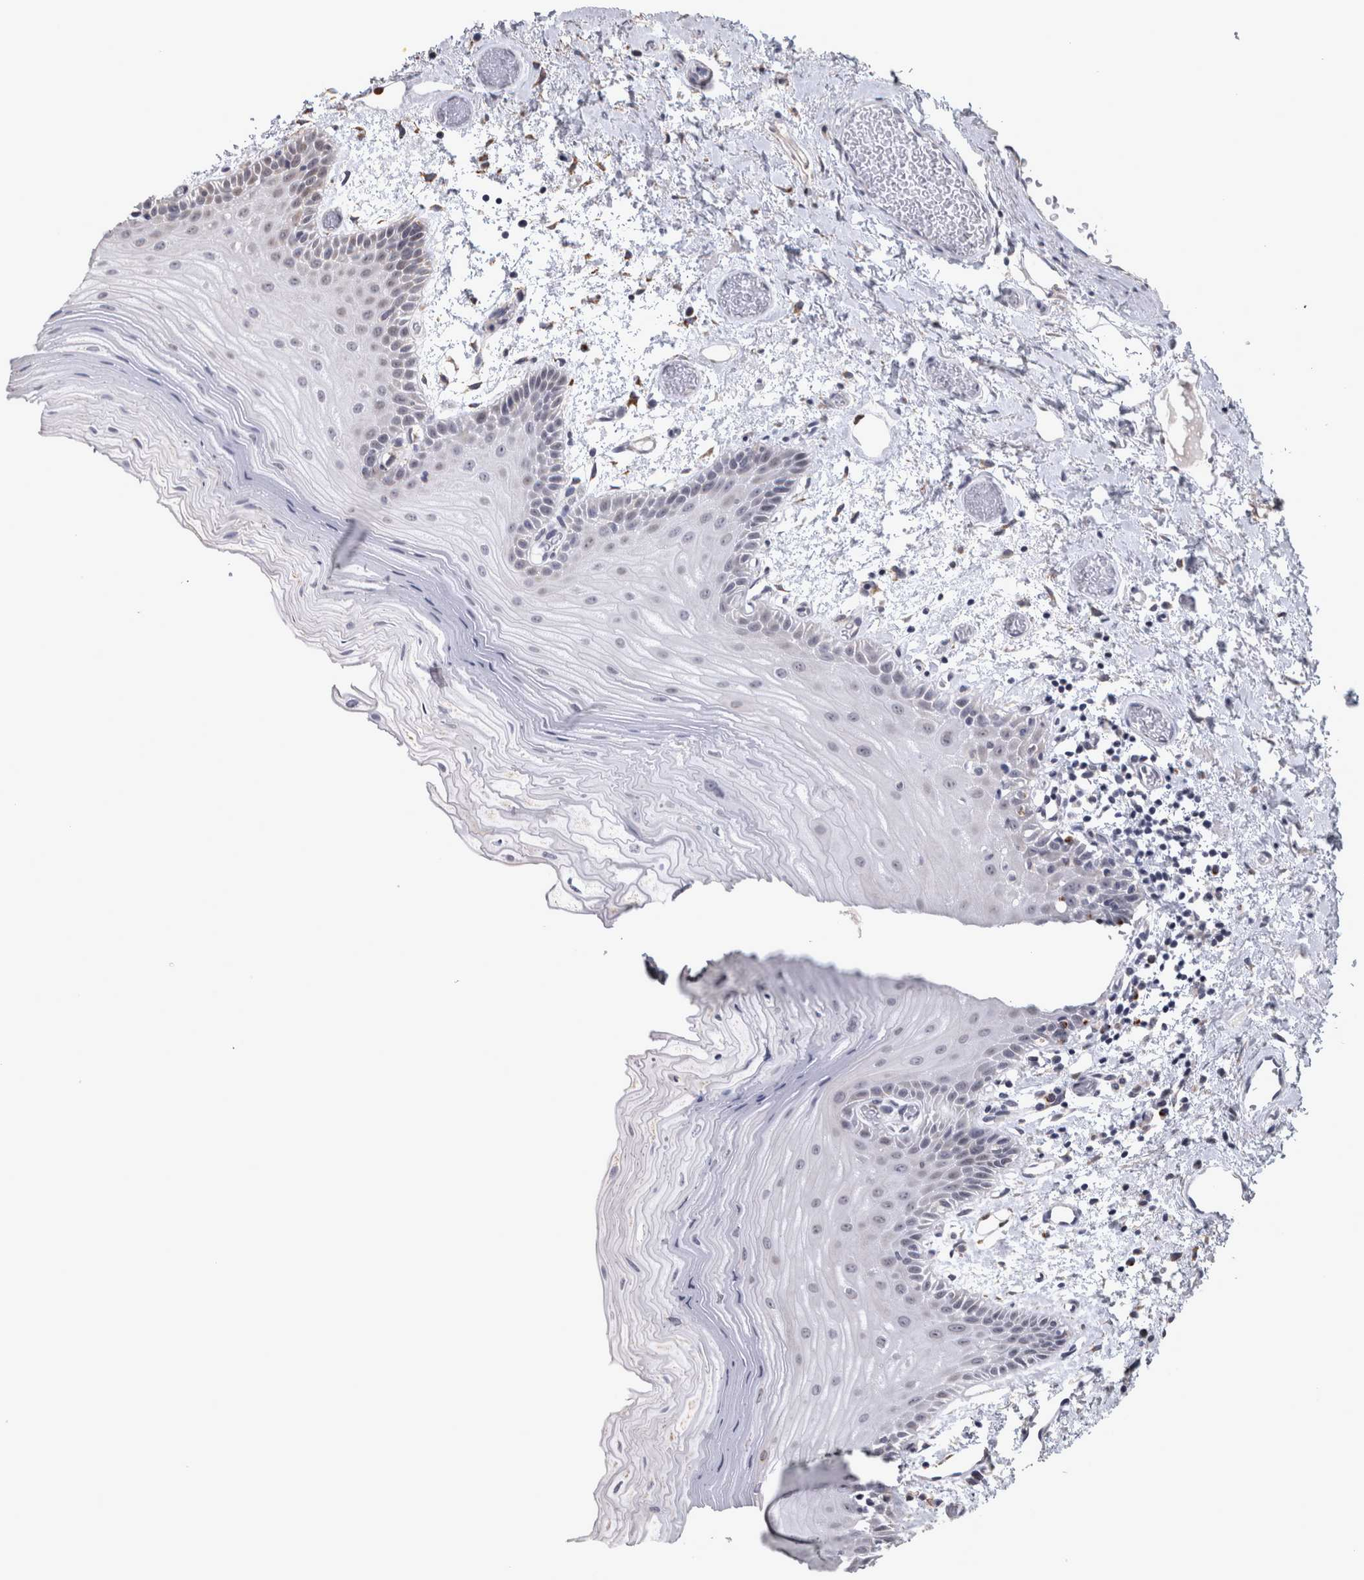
{"staining": {"intensity": "negative", "quantity": "none", "location": "none"}, "tissue": "oral mucosa", "cell_type": "Squamous epithelial cells", "image_type": "normal", "snomed": [{"axis": "morphology", "description": "Normal tissue, NOS"}, {"axis": "topography", "description": "Oral tissue"}], "caption": "Immunohistochemistry (IHC) image of normal oral mucosa: oral mucosa stained with DAB exhibits no significant protein expression in squamous epithelial cells.", "gene": "DBT", "patient": {"sex": "male", "age": 52}}